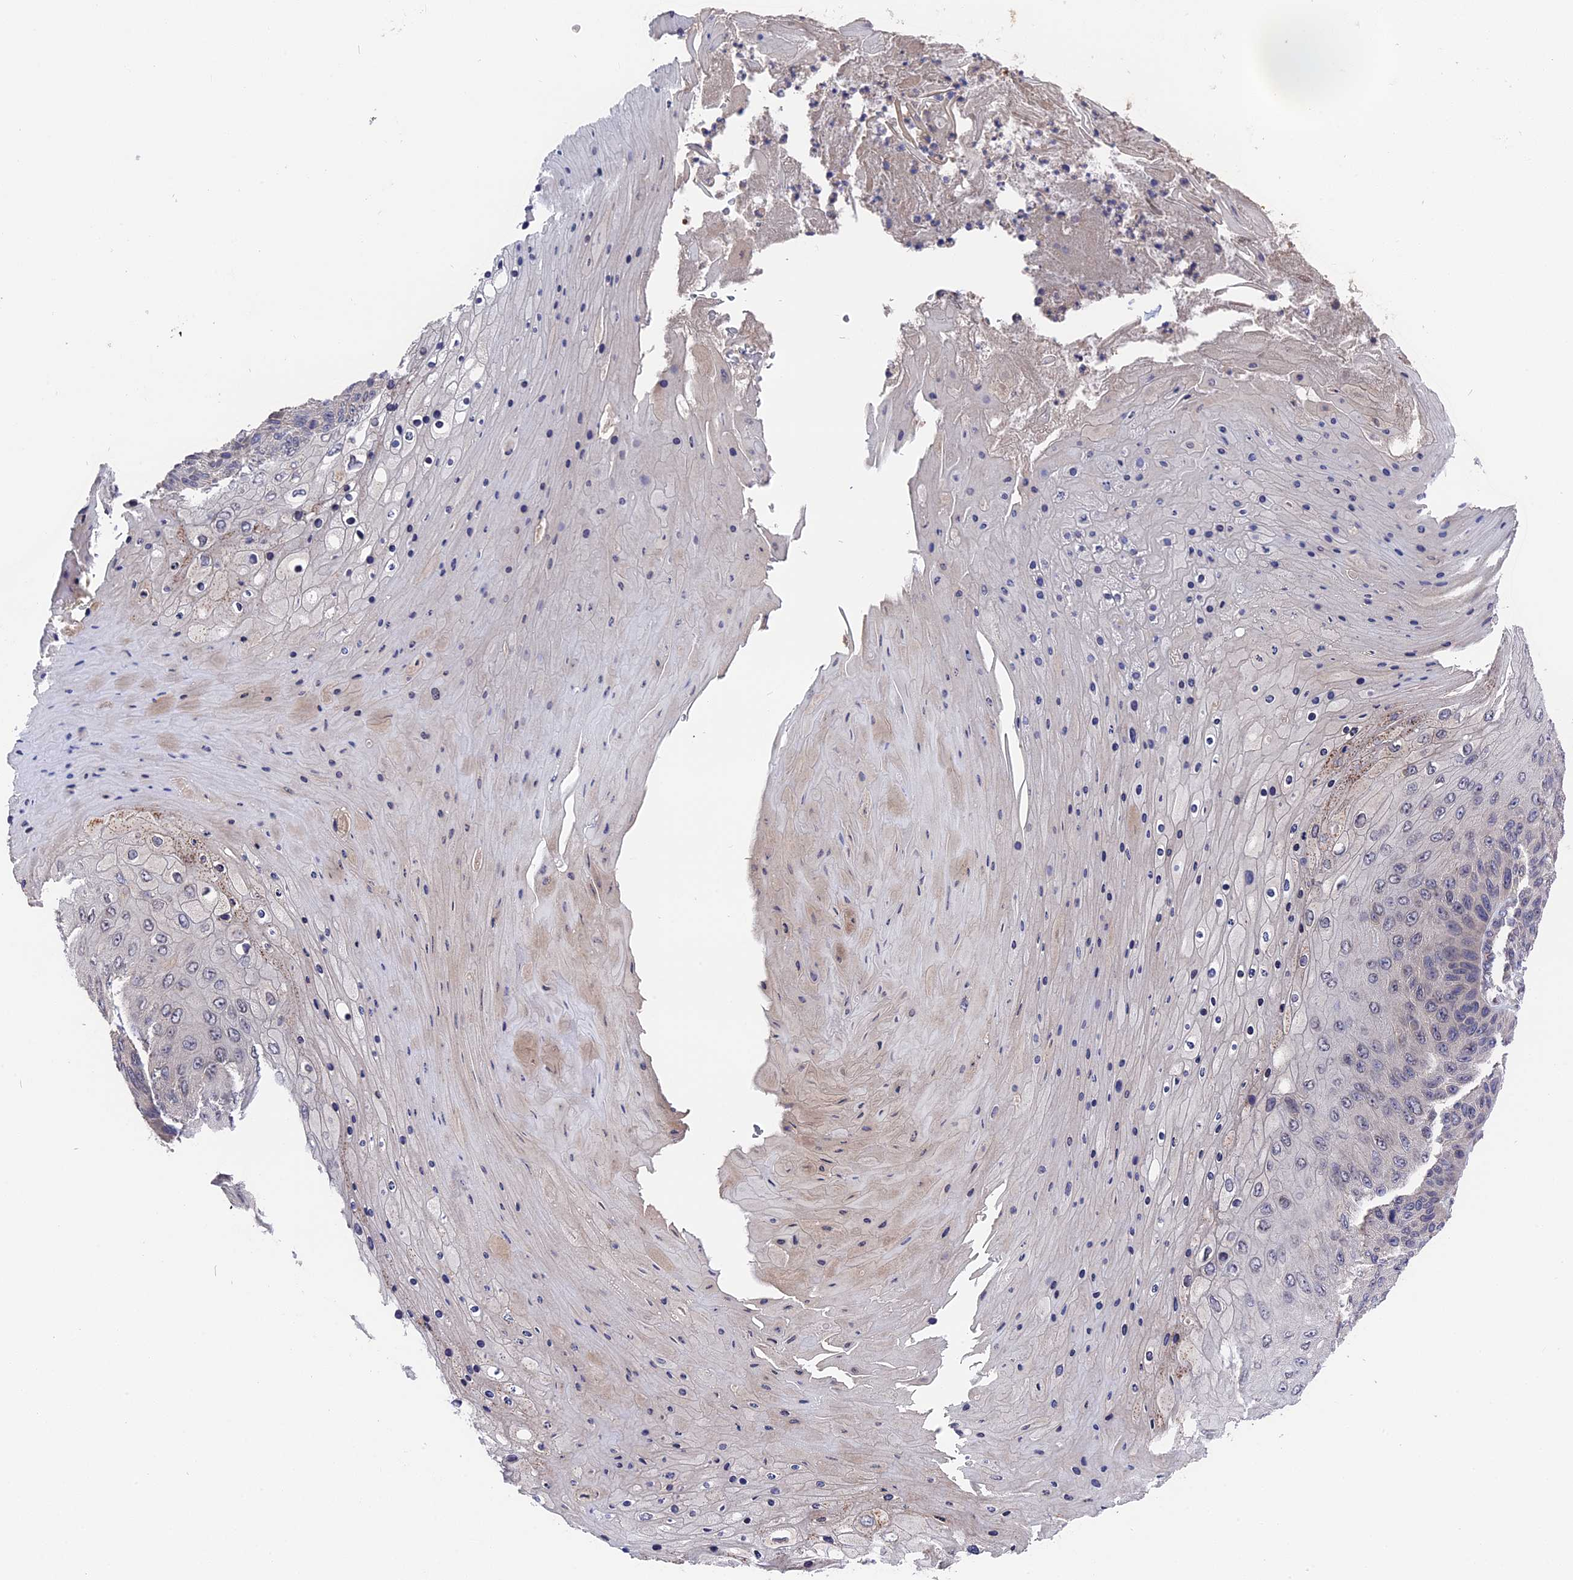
{"staining": {"intensity": "weak", "quantity": "<25%", "location": "cytoplasmic/membranous"}, "tissue": "skin cancer", "cell_type": "Tumor cells", "image_type": "cancer", "snomed": [{"axis": "morphology", "description": "Squamous cell carcinoma, NOS"}, {"axis": "topography", "description": "Skin"}], "caption": "Tumor cells are negative for protein expression in human skin squamous cell carcinoma.", "gene": "ZCCHC2", "patient": {"sex": "female", "age": 88}}